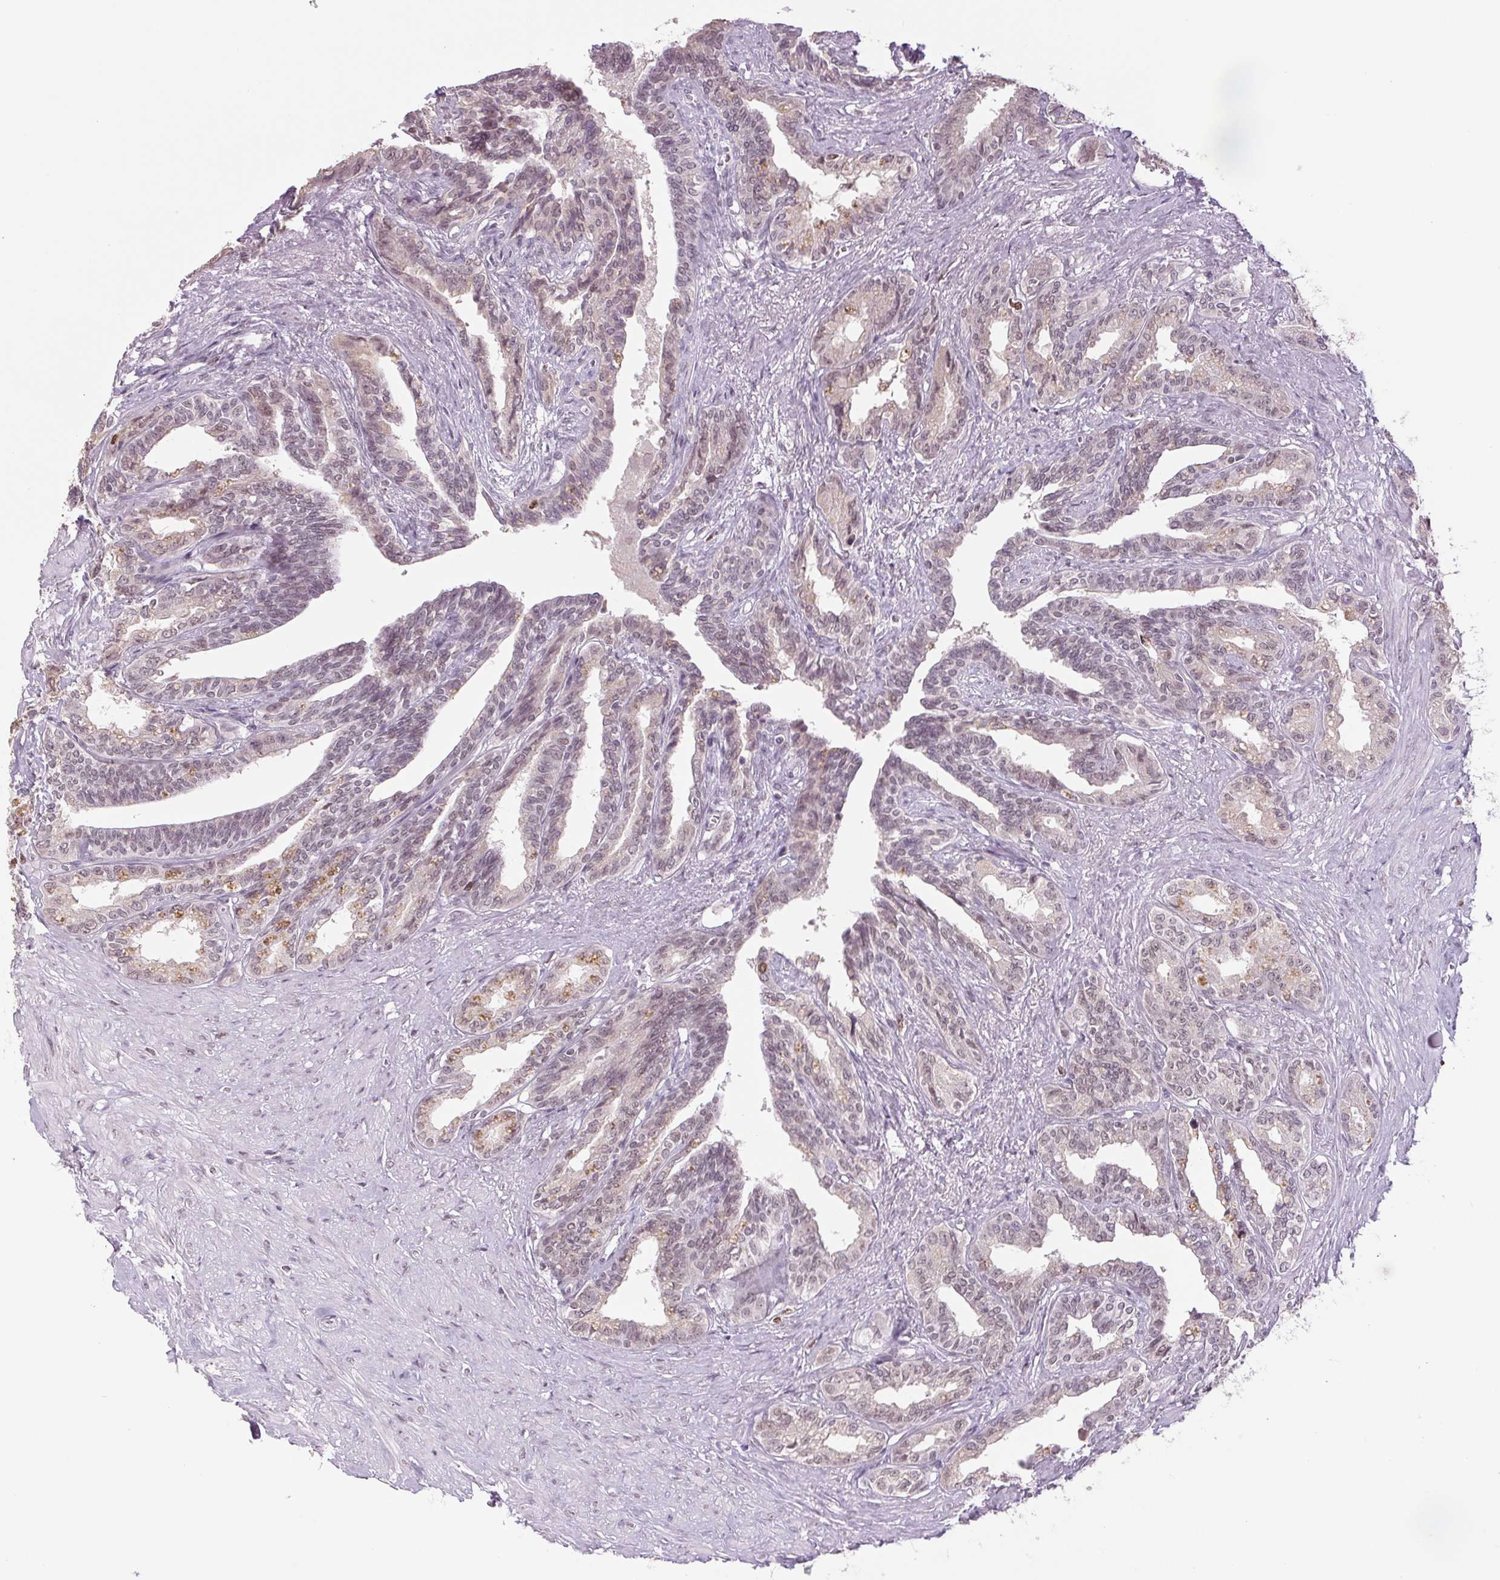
{"staining": {"intensity": "moderate", "quantity": "<25%", "location": "cytoplasmic/membranous,nuclear"}, "tissue": "seminal vesicle", "cell_type": "Glandular cells", "image_type": "normal", "snomed": [{"axis": "morphology", "description": "Normal tissue, NOS"}, {"axis": "morphology", "description": "Urothelial carcinoma, NOS"}, {"axis": "topography", "description": "Urinary bladder"}, {"axis": "topography", "description": "Seminal veicle"}], "caption": "Normal seminal vesicle was stained to show a protein in brown. There is low levels of moderate cytoplasmic/membranous,nuclear positivity in approximately <25% of glandular cells.", "gene": "SMIM6", "patient": {"sex": "male", "age": 76}}